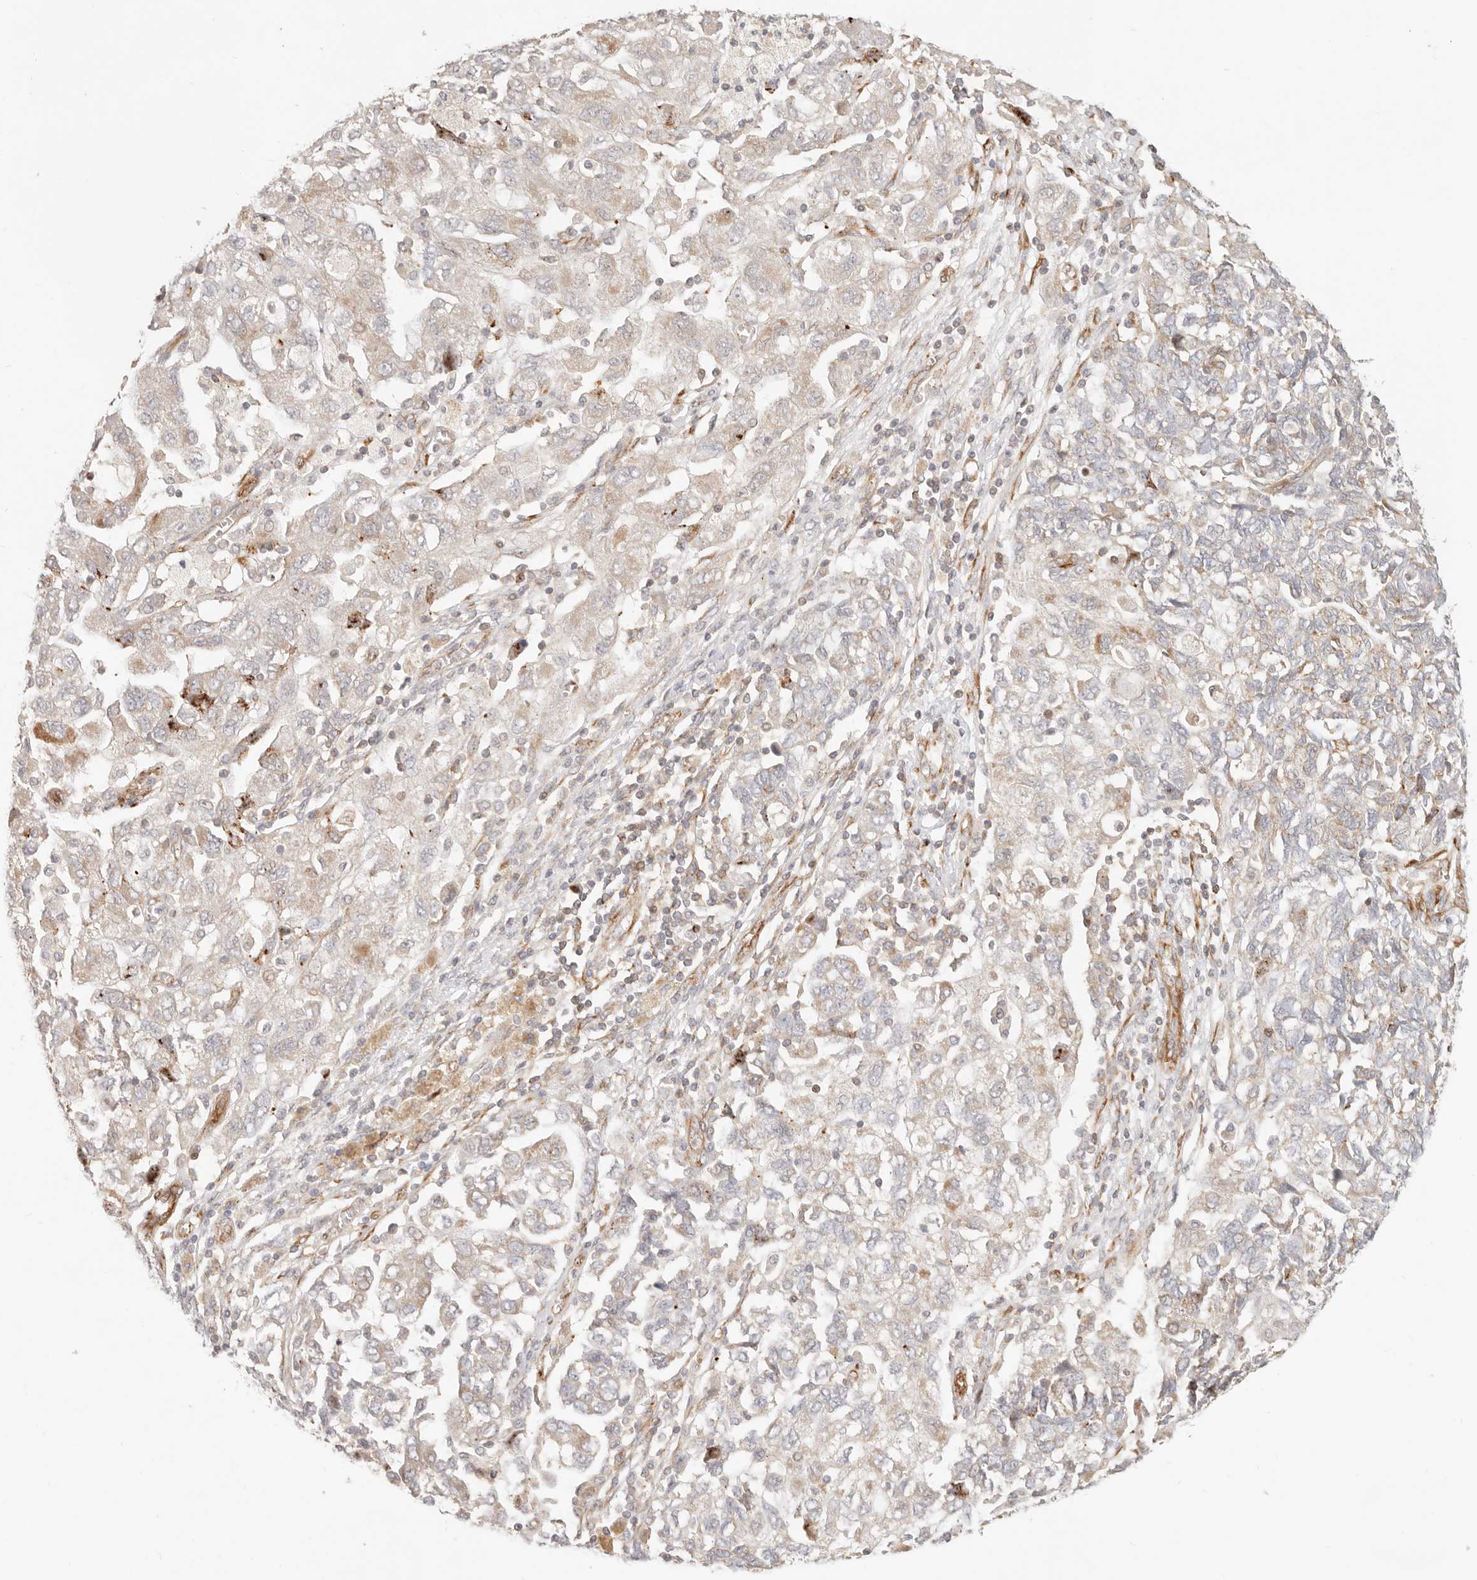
{"staining": {"intensity": "moderate", "quantity": "<25%", "location": "cytoplasmic/membranous,nuclear"}, "tissue": "ovarian cancer", "cell_type": "Tumor cells", "image_type": "cancer", "snomed": [{"axis": "morphology", "description": "Carcinoma, NOS"}, {"axis": "morphology", "description": "Cystadenocarcinoma, serous, NOS"}, {"axis": "topography", "description": "Ovary"}], "caption": "Moderate cytoplasmic/membranous and nuclear positivity is appreciated in approximately <25% of tumor cells in ovarian cancer (carcinoma).", "gene": "SASS6", "patient": {"sex": "female", "age": 69}}